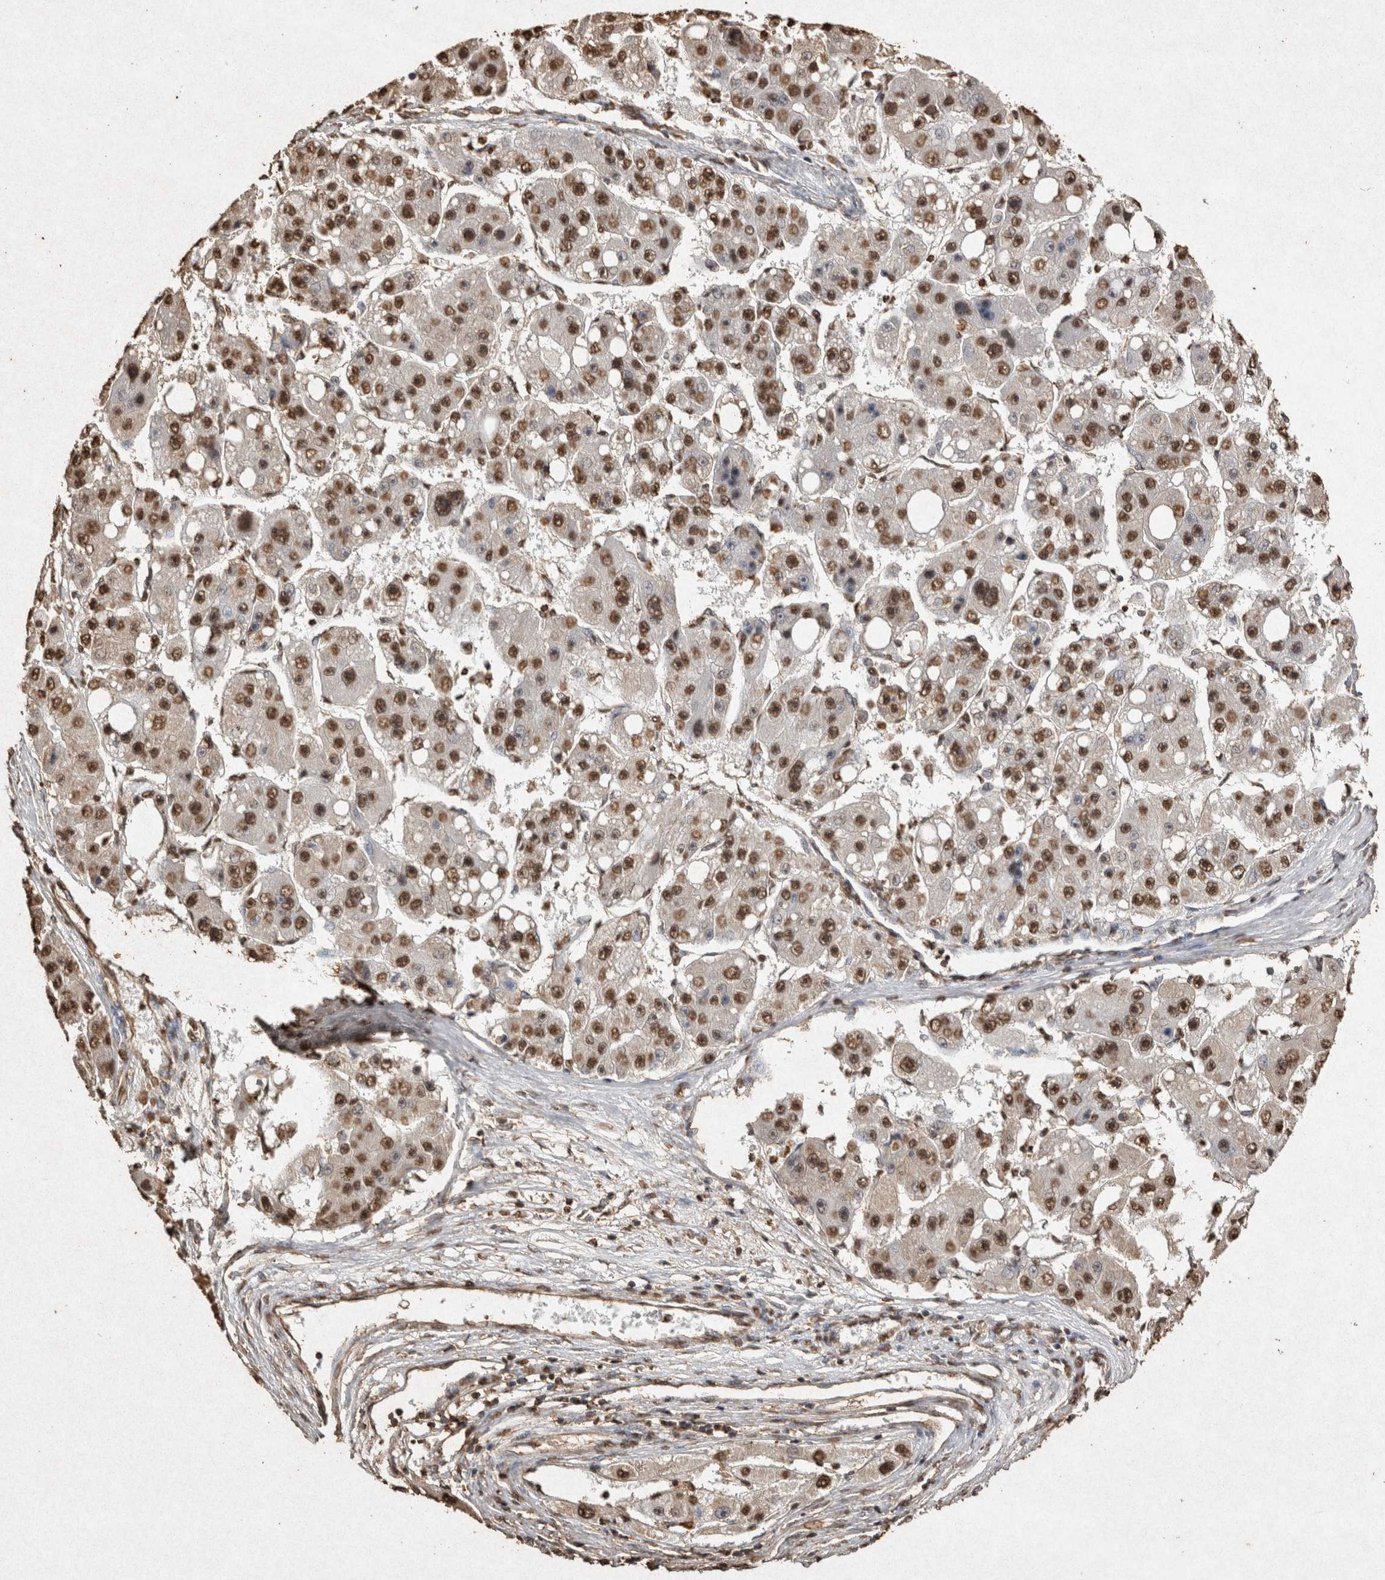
{"staining": {"intensity": "strong", "quantity": ">75%", "location": "nuclear"}, "tissue": "liver cancer", "cell_type": "Tumor cells", "image_type": "cancer", "snomed": [{"axis": "morphology", "description": "Carcinoma, Hepatocellular, NOS"}, {"axis": "topography", "description": "Liver"}], "caption": "Liver cancer tissue shows strong nuclear expression in approximately >75% of tumor cells, visualized by immunohistochemistry.", "gene": "FSTL3", "patient": {"sex": "female", "age": 61}}